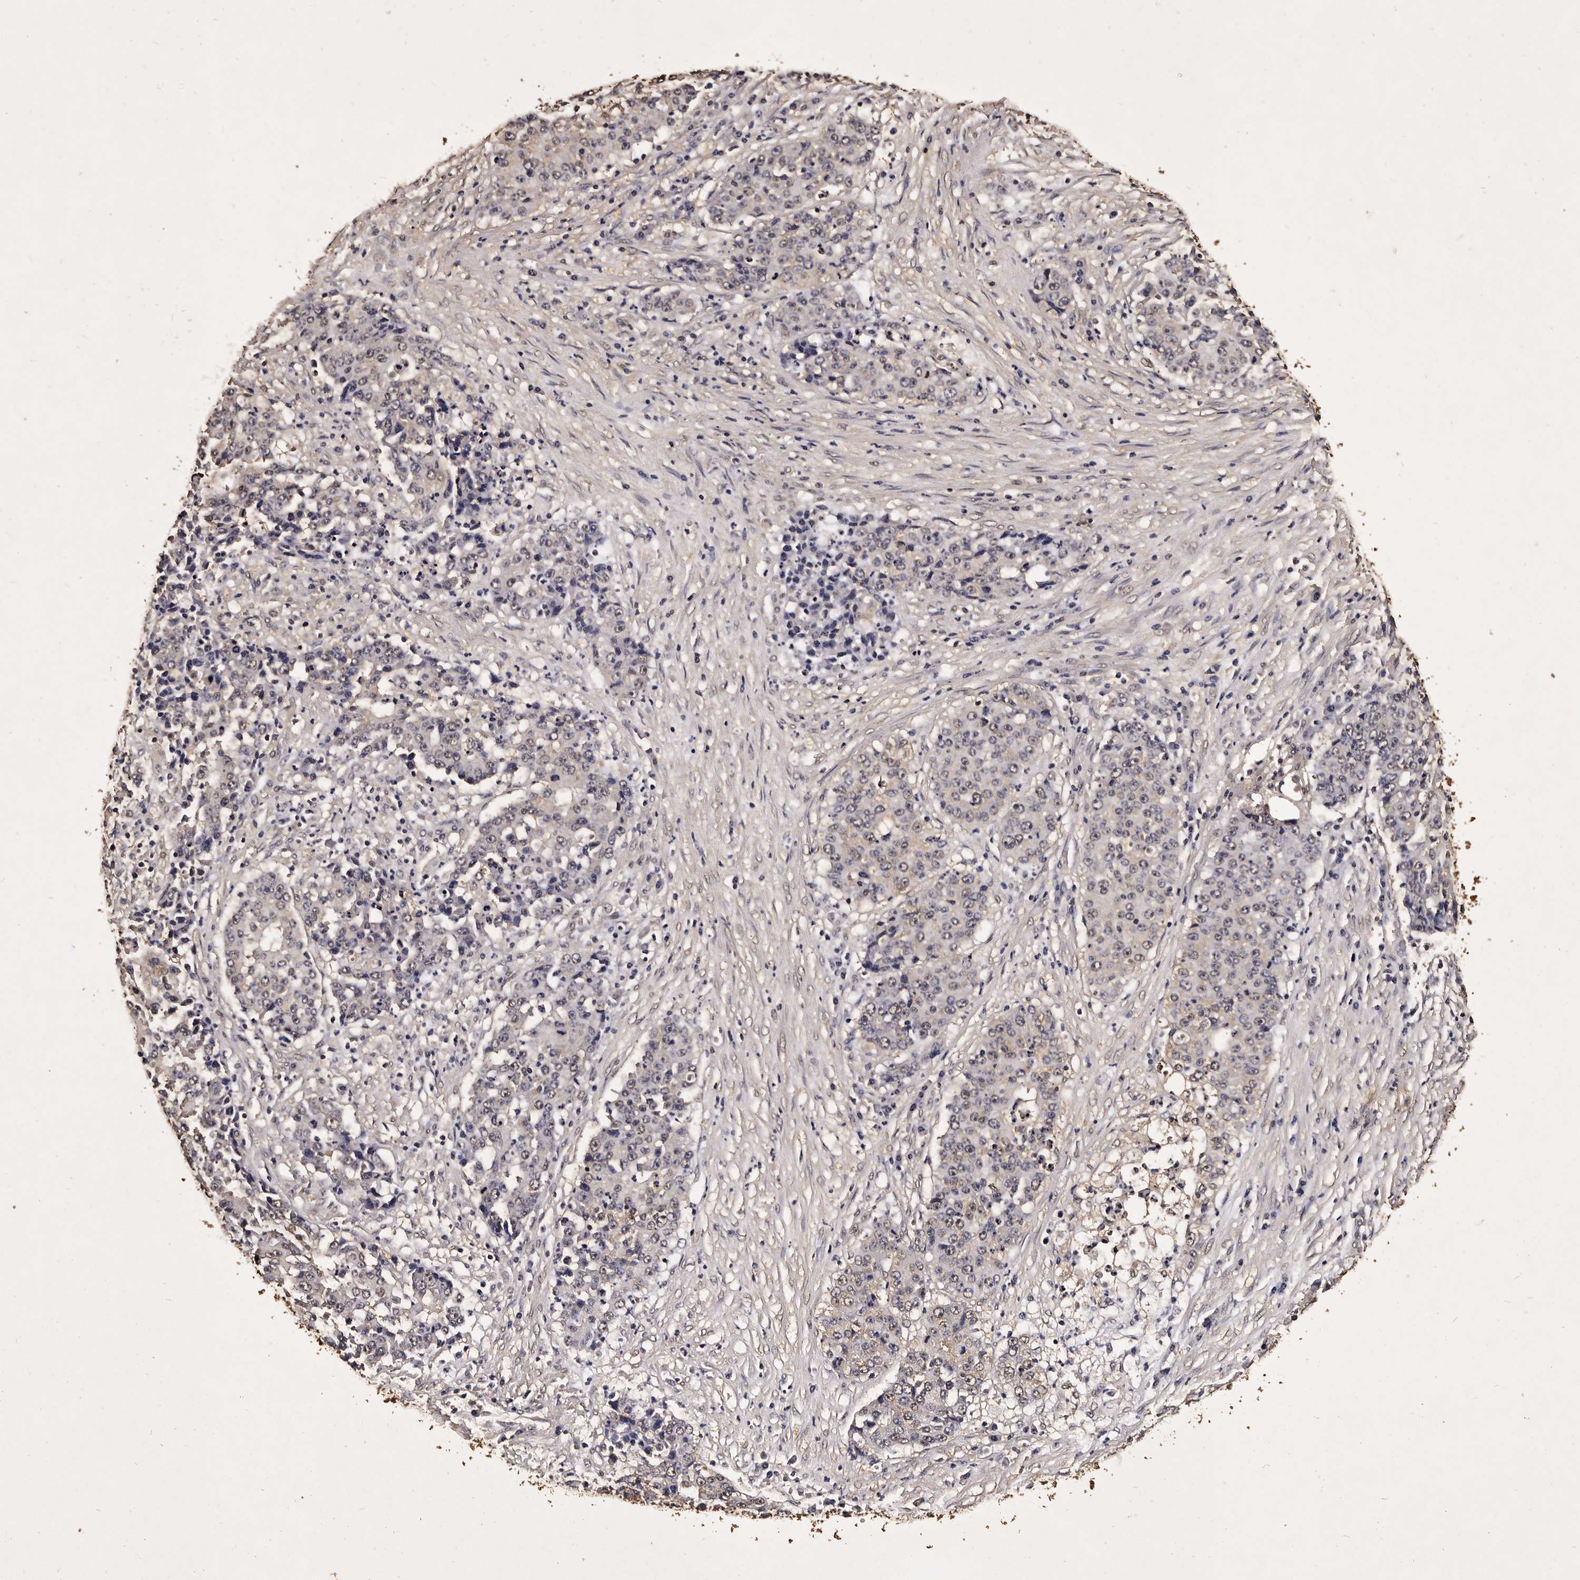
{"staining": {"intensity": "weak", "quantity": "25%-75%", "location": "nuclear"}, "tissue": "stomach cancer", "cell_type": "Tumor cells", "image_type": "cancer", "snomed": [{"axis": "morphology", "description": "Adenocarcinoma, NOS"}, {"axis": "topography", "description": "Stomach"}], "caption": "Protein expression analysis of human stomach adenocarcinoma reveals weak nuclear positivity in approximately 25%-75% of tumor cells.", "gene": "PARS2", "patient": {"sex": "male", "age": 59}}